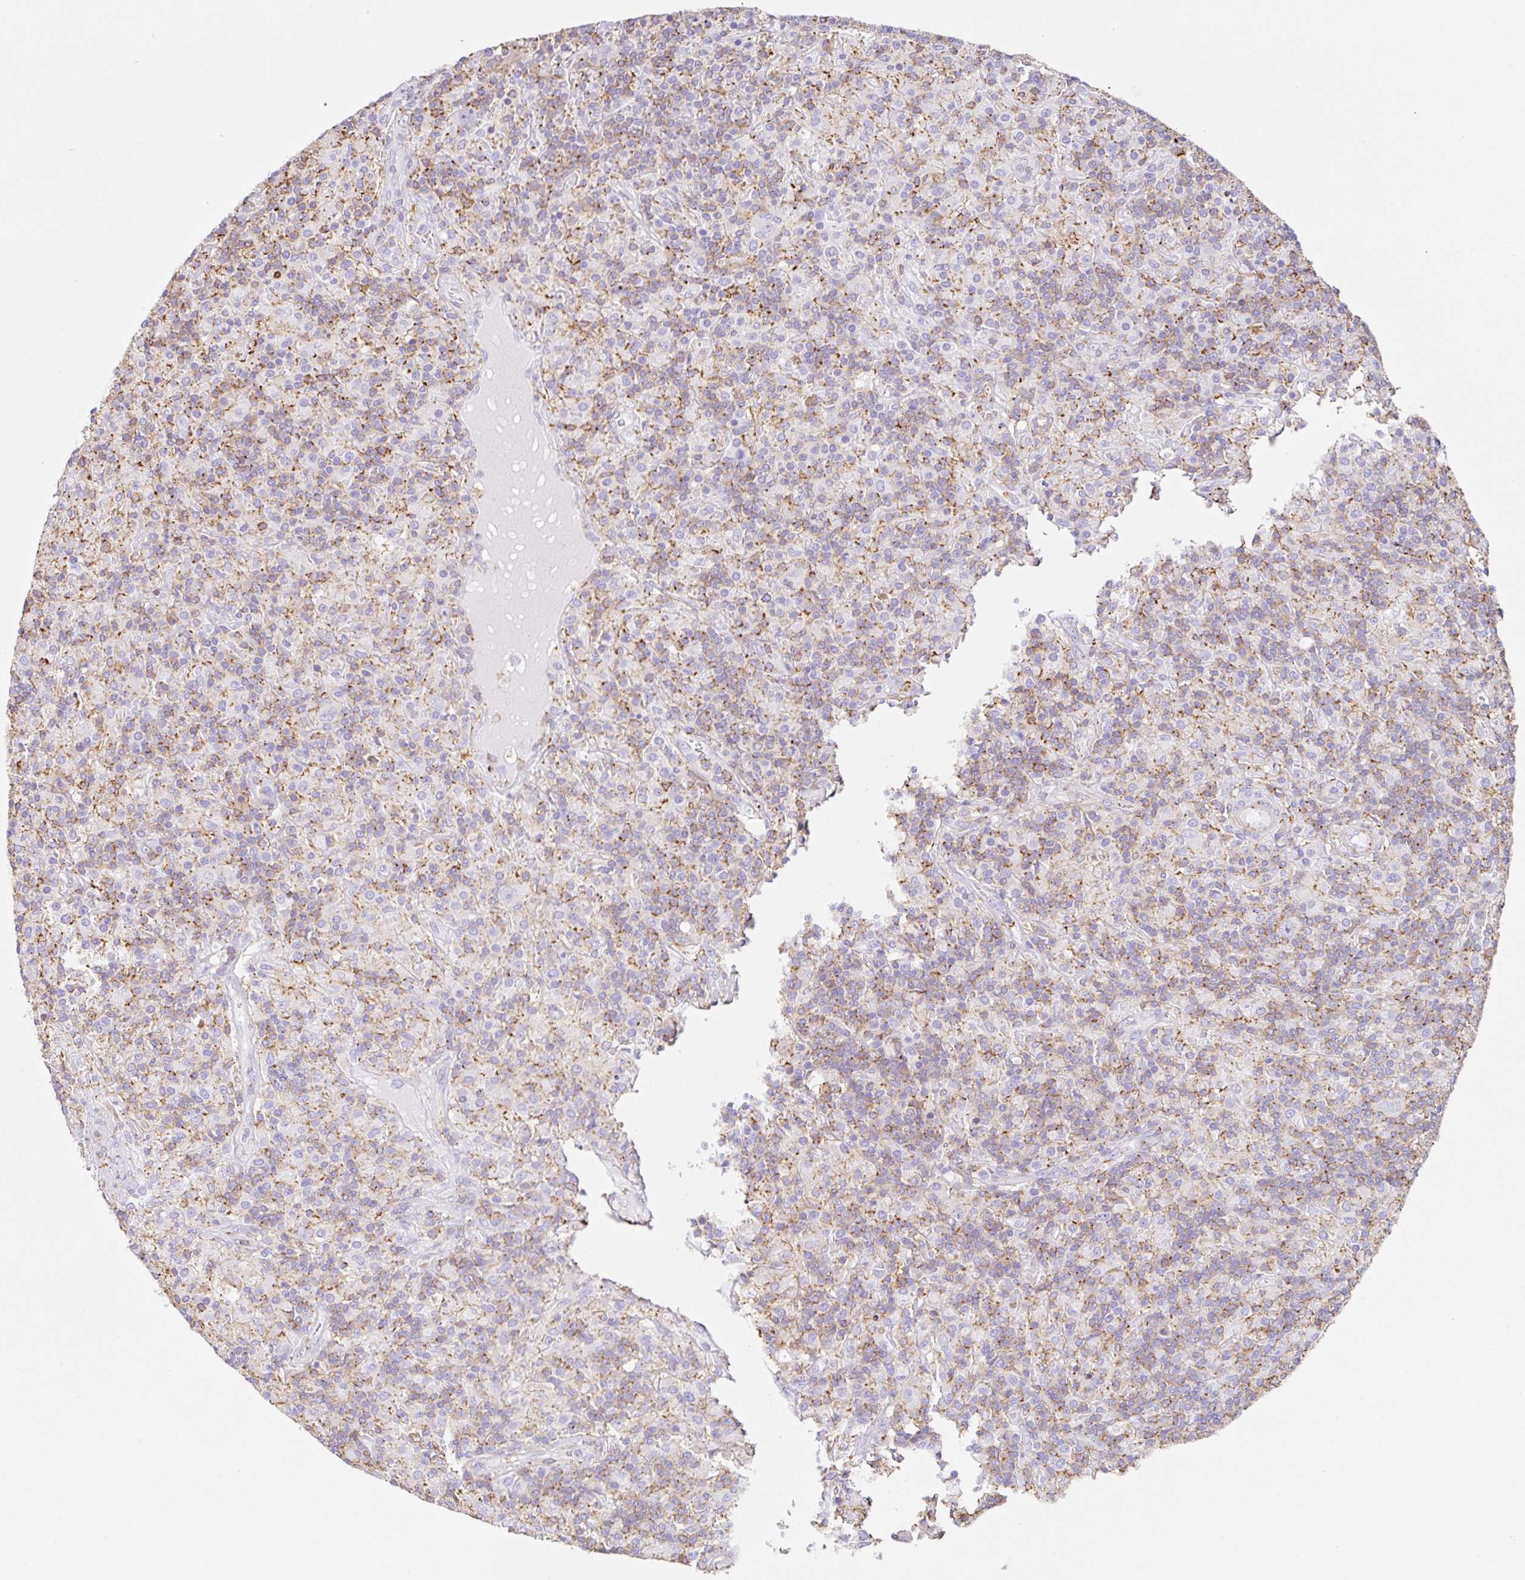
{"staining": {"intensity": "negative", "quantity": "none", "location": "none"}, "tissue": "lymphoma", "cell_type": "Tumor cells", "image_type": "cancer", "snomed": [{"axis": "morphology", "description": "Hodgkin's disease, NOS"}, {"axis": "topography", "description": "Lymph node"}], "caption": "IHC of human Hodgkin's disease exhibits no expression in tumor cells.", "gene": "MTTP", "patient": {"sex": "male", "age": 70}}